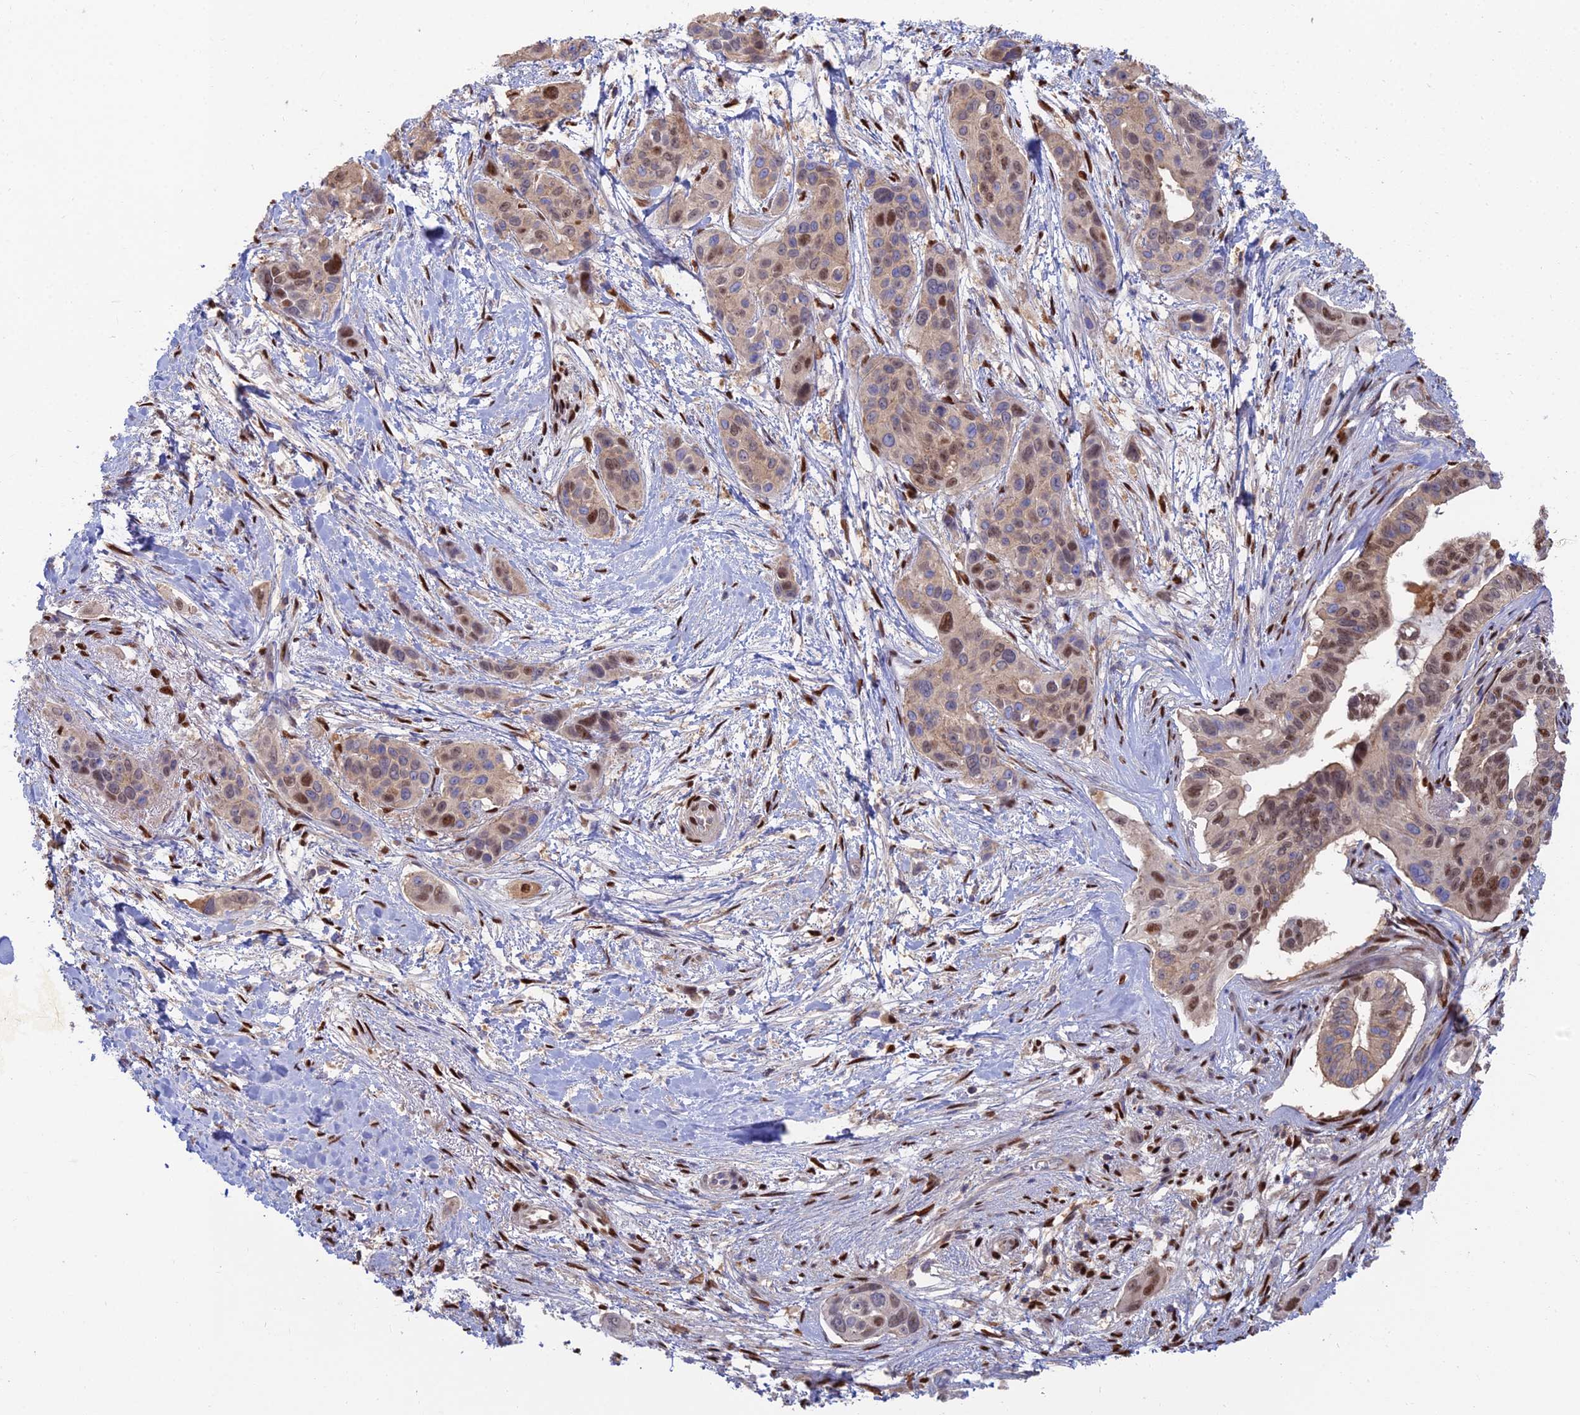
{"staining": {"intensity": "moderate", "quantity": "25%-75%", "location": "nuclear"}, "tissue": "pancreatic cancer", "cell_type": "Tumor cells", "image_type": "cancer", "snomed": [{"axis": "morphology", "description": "Adenocarcinoma, NOS"}, {"axis": "topography", "description": "Pancreas"}], "caption": "Immunohistochemistry (IHC) of pancreatic cancer (adenocarcinoma) demonstrates medium levels of moderate nuclear expression in about 25%-75% of tumor cells.", "gene": "DNPEP", "patient": {"sex": "male", "age": 72}}